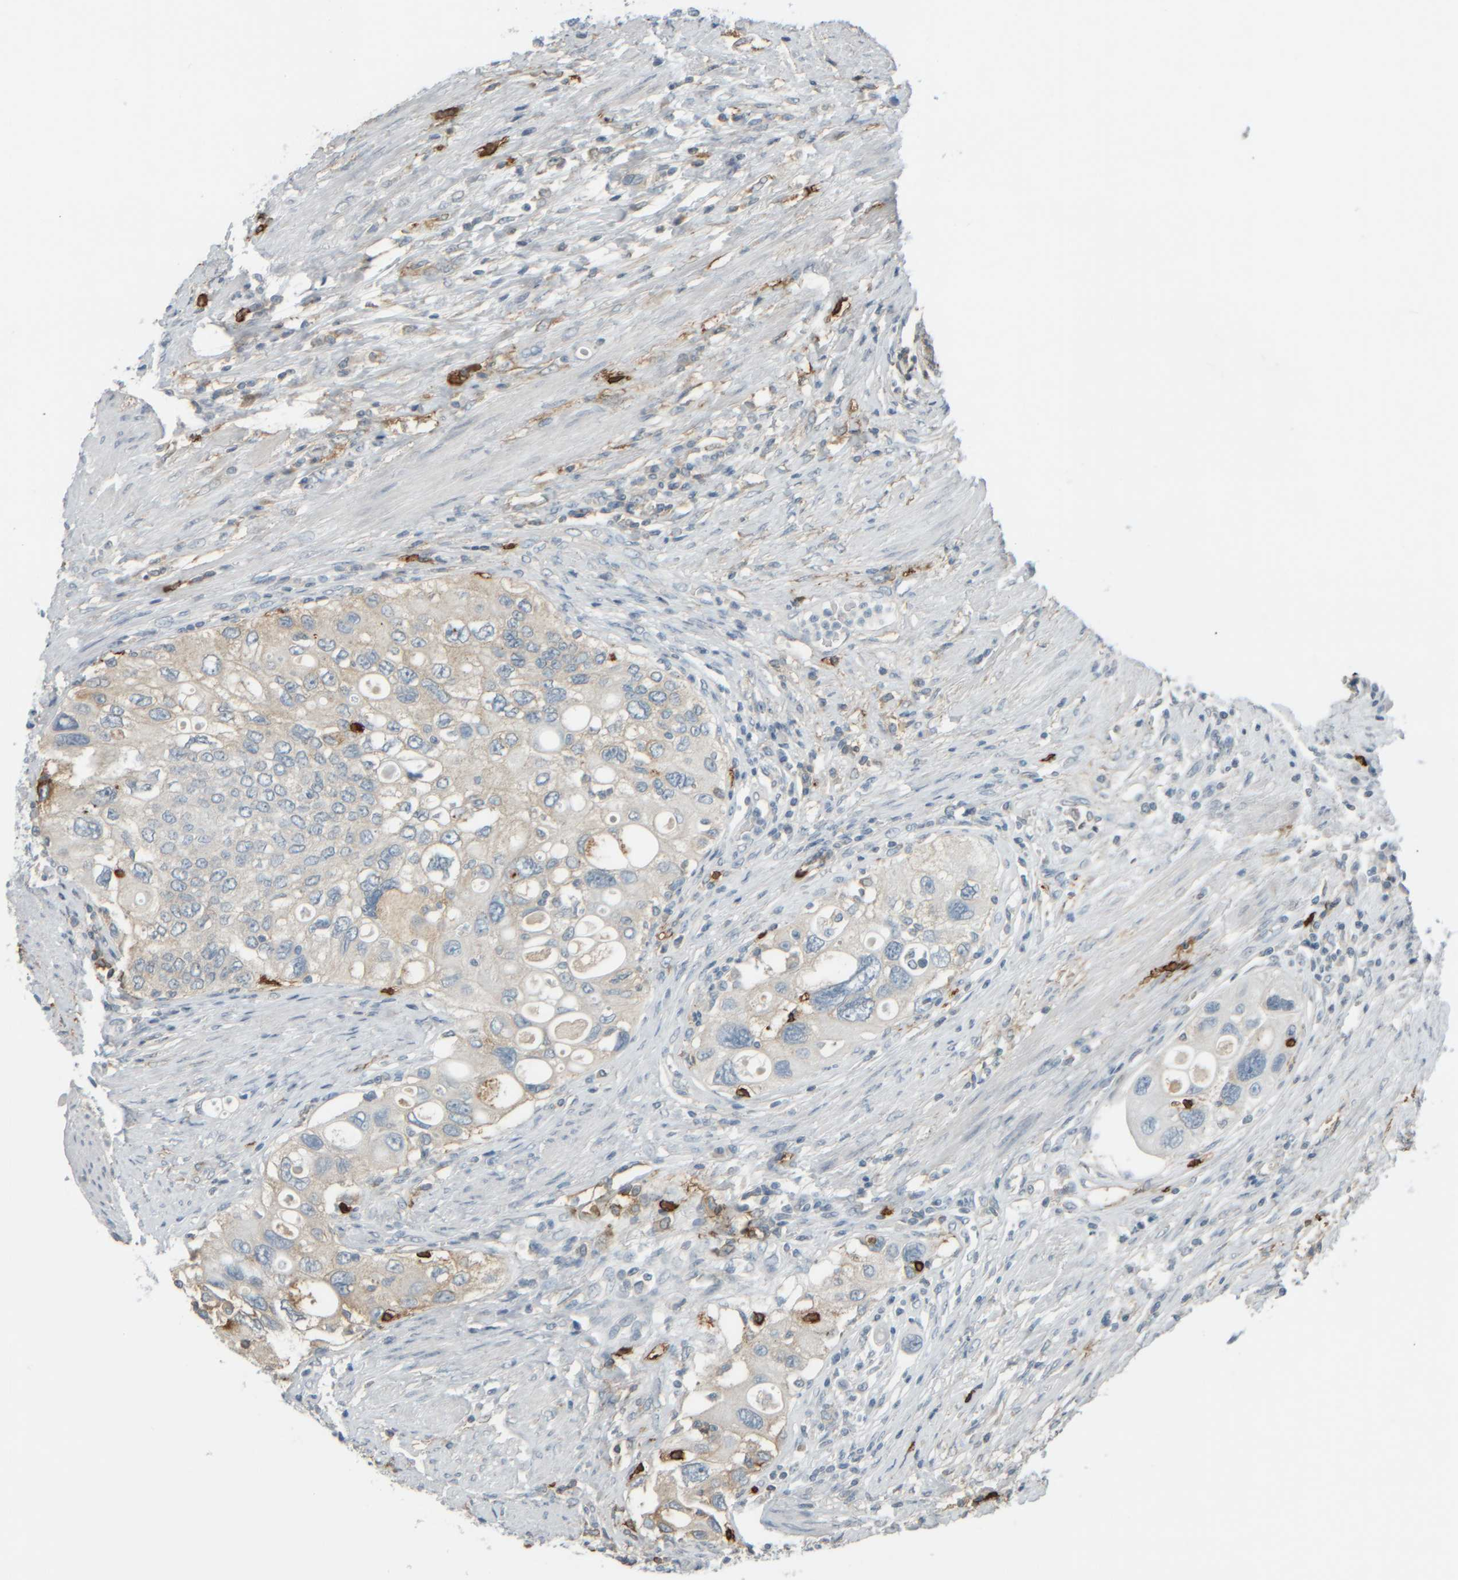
{"staining": {"intensity": "weak", "quantity": "<25%", "location": "cytoplasmic/membranous"}, "tissue": "urothelial cancer", "cell_type": "Tumor cells", "image_type": "cancer", "snomed": [{"axis": "morphology", "description": "Urothelial carcinoma, High grade"}, {"axis": "topography", "description": "Urinary bladder"}], "caption": "The image exhibits no staining of tumor cells in urothelial cancer.", "gene": "TPSAB1", "patient": {"sex": "female", "age": 56}}